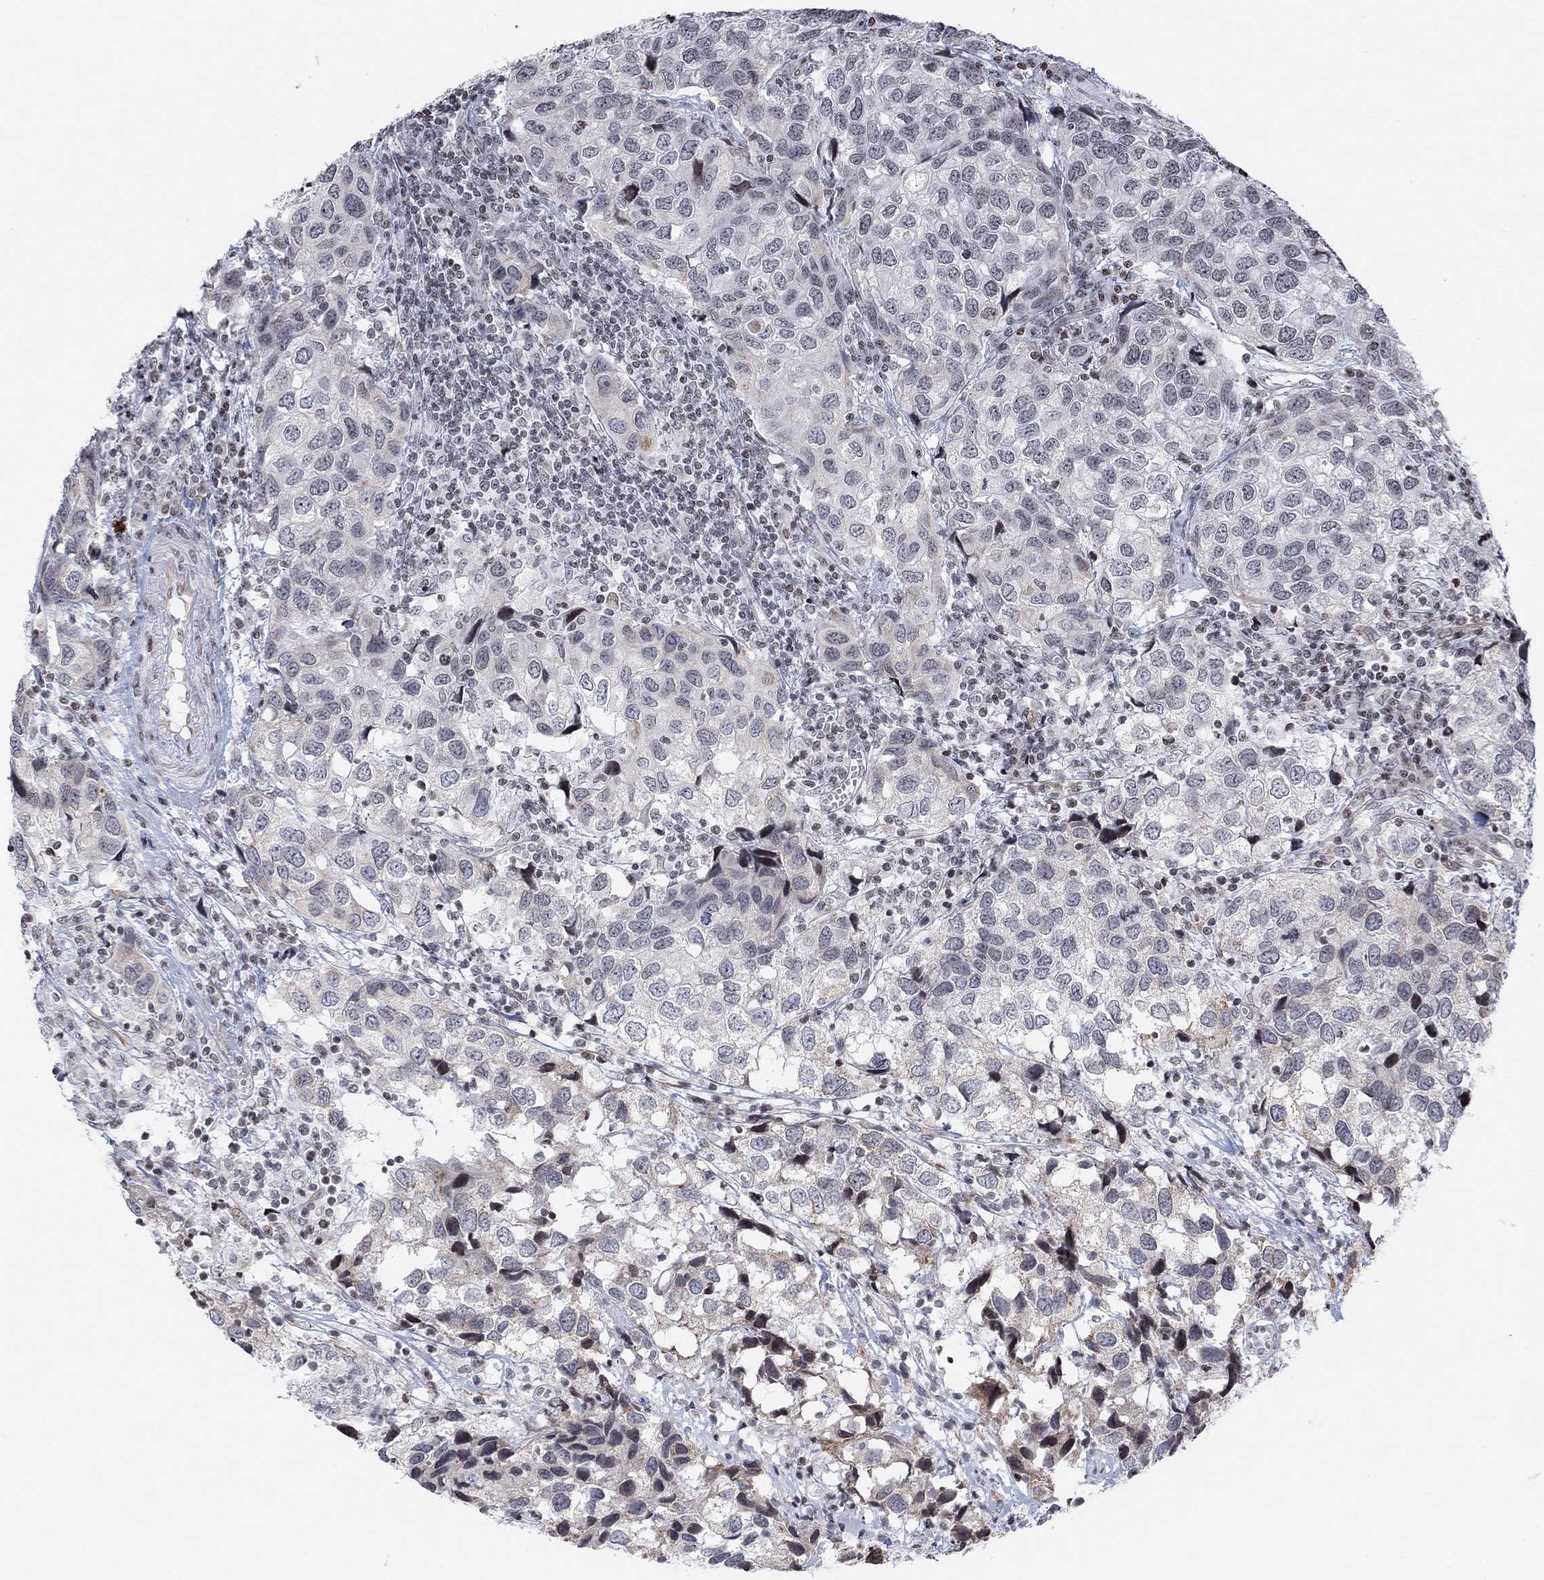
{"staining": {"intensity": "weak", "quantity": "<25%", "location": "cytoplasmic/membranous"}, "tissue": "urothelial cancer", "cell_type": "Tumor cells", "image_type": "cancer", "snomed": [{"axis": "morphology", "description": "Urothelial carcinoma, High grade"}, {"axis": "topography", "description": "Urinary bladder"}], "caption": "The histopathology image demonstrates no staining of tumor cells in high-grade urothelial carcinoma.", "gene": "ABHD14A", "patient": {"sex": "male", "age": 79}}